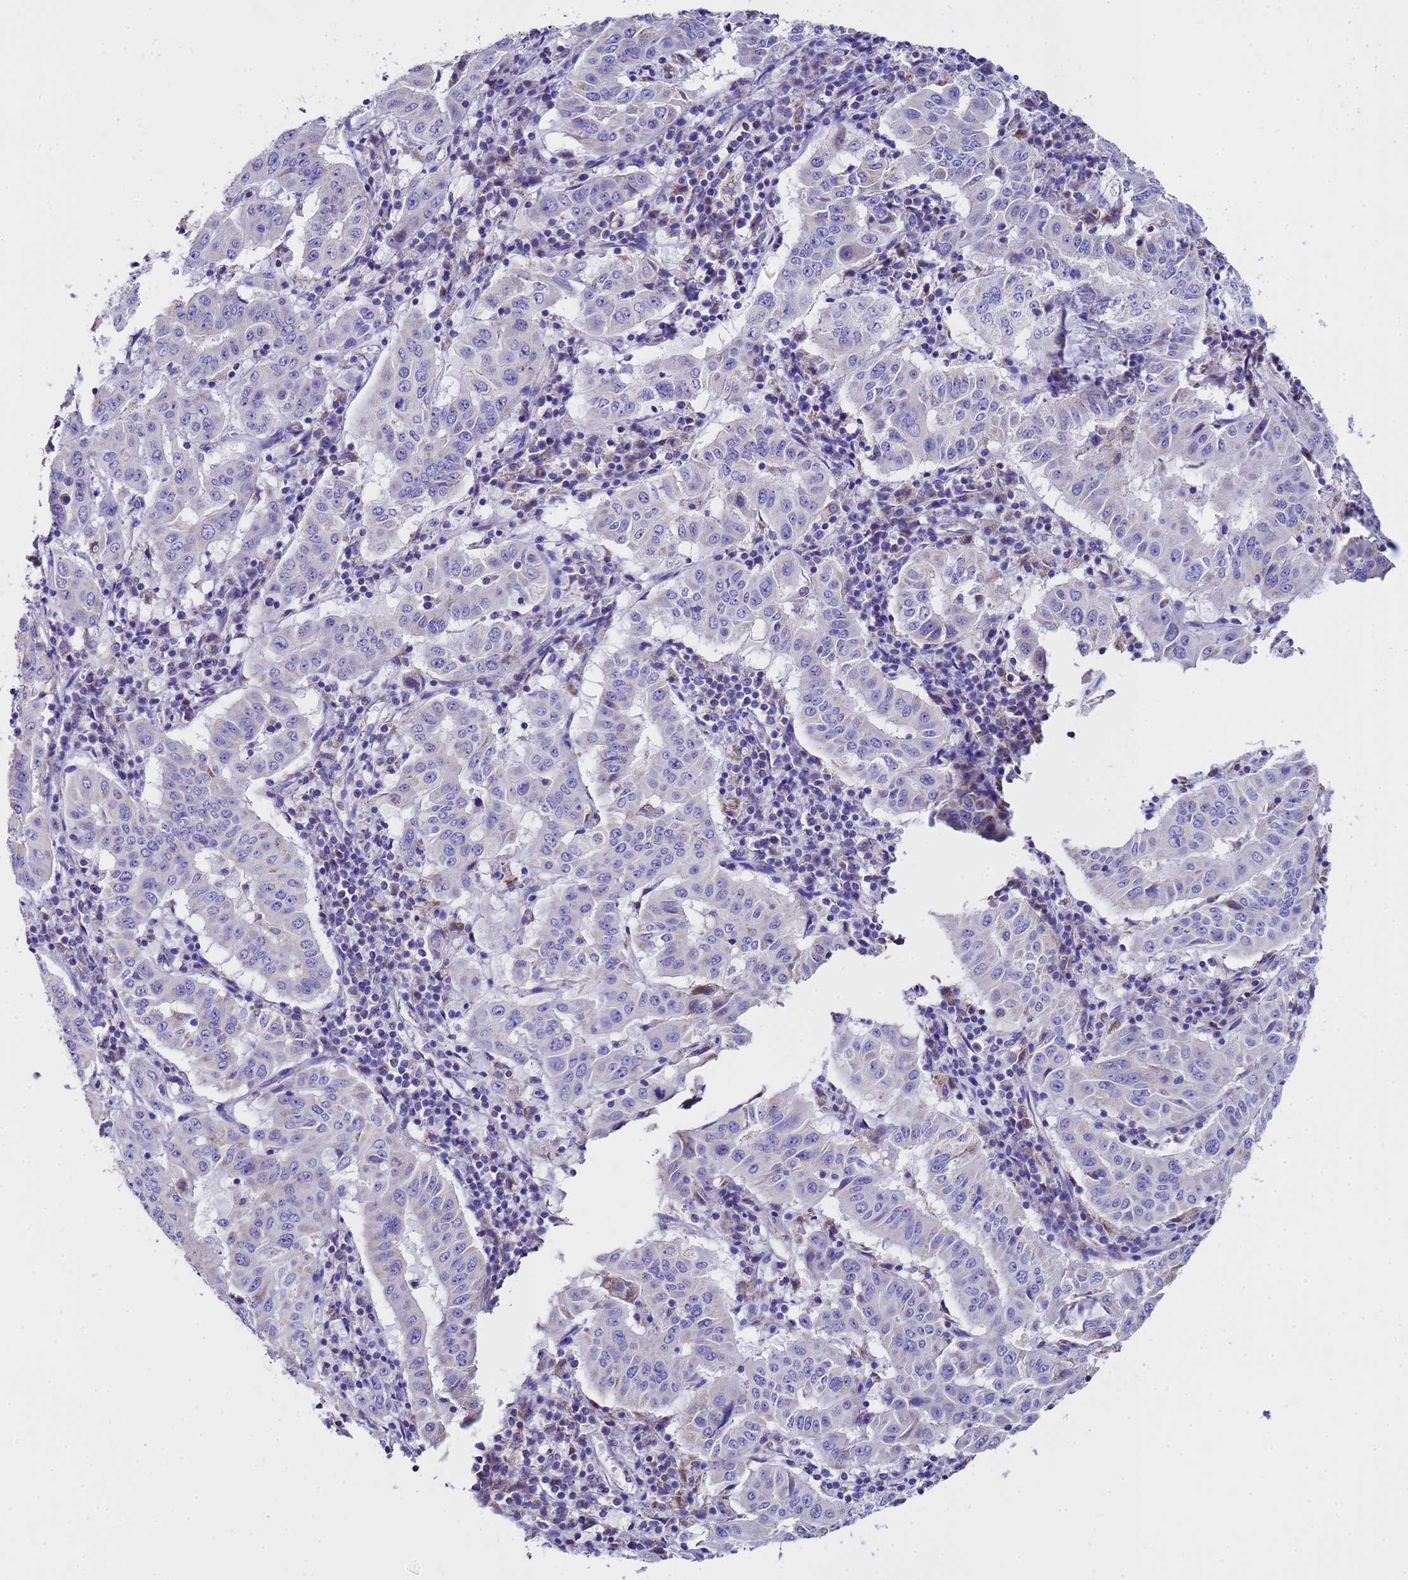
{"staining": {"intensity": "negative", "quantity": "none", "location": "none"}, "tissue": "pancreatic cancer", "cell_type": "Tumor cells", "image_type": "cancer", "snomed": [{"axis": "morphology", "description": "Adenocarcinoma, NOS"}, {"axis": "topography", "description": "Pancreas"}], "caption": "There is no significant staining in tumor cells of adenocarcinoma (pancreatic).", "gene": "MRPS12", "patient": {"sex": "male", "age": 63}}